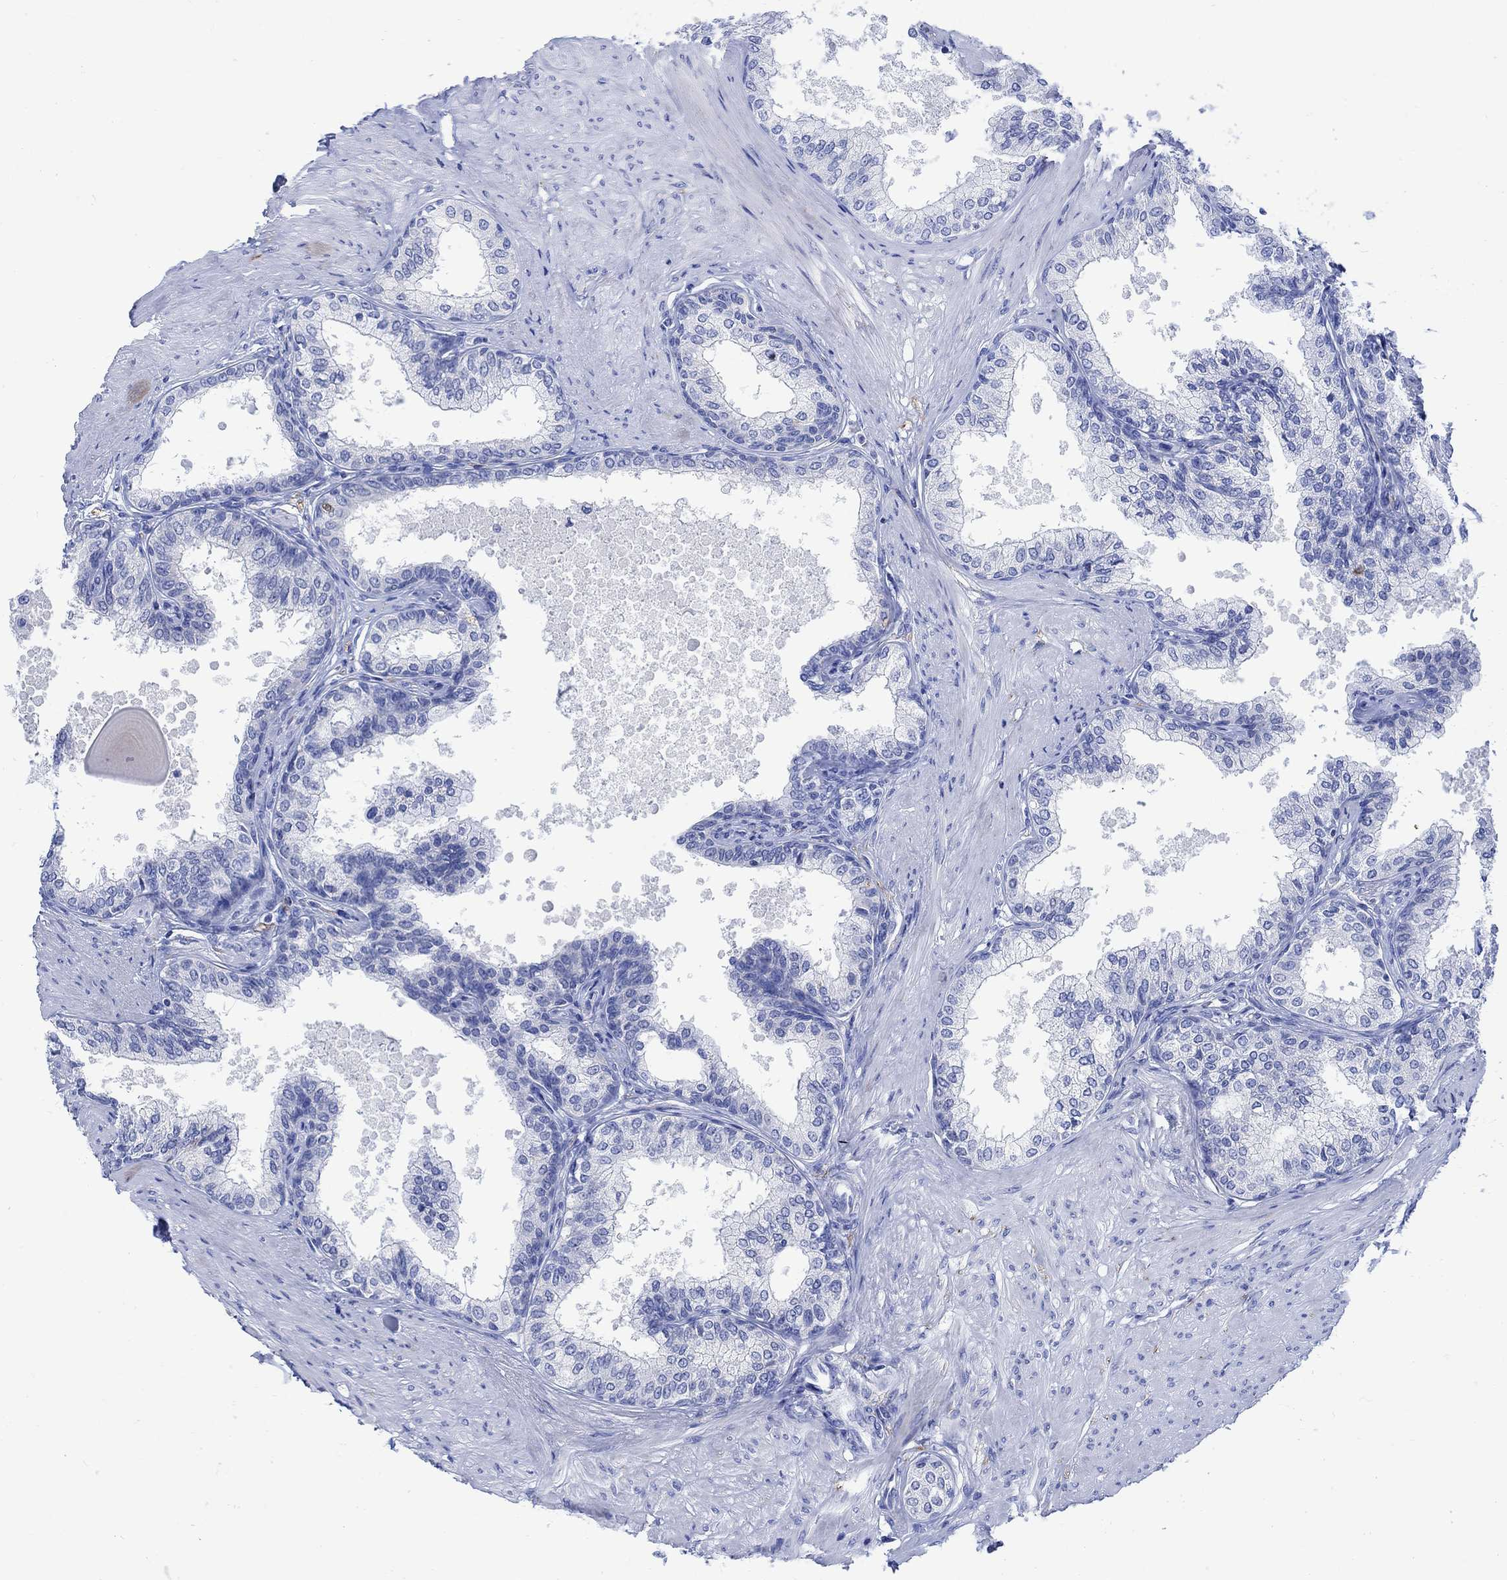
{"staining": {"intensity": "weak", "quantity": "<25%", "location": "cytoplasmic/membranous"}, "tissue": "prostate", "cell_type": "Glandular cells", "image_type": "normal", "snomed": [{"axis": "morphology", "description": "Normal tissue, NOS"}, {"axis": "topography", "description": "Prostate"}], "caption": "IHC photomicrograph of normal human prostate stained for a protein (brown), which reveals no staining in glandular cells. (Immunohistochemistry, brightfield microscopy, high magnification).", "gene": "CPLX1", "patient": {"sex": "male", "age": 63}}